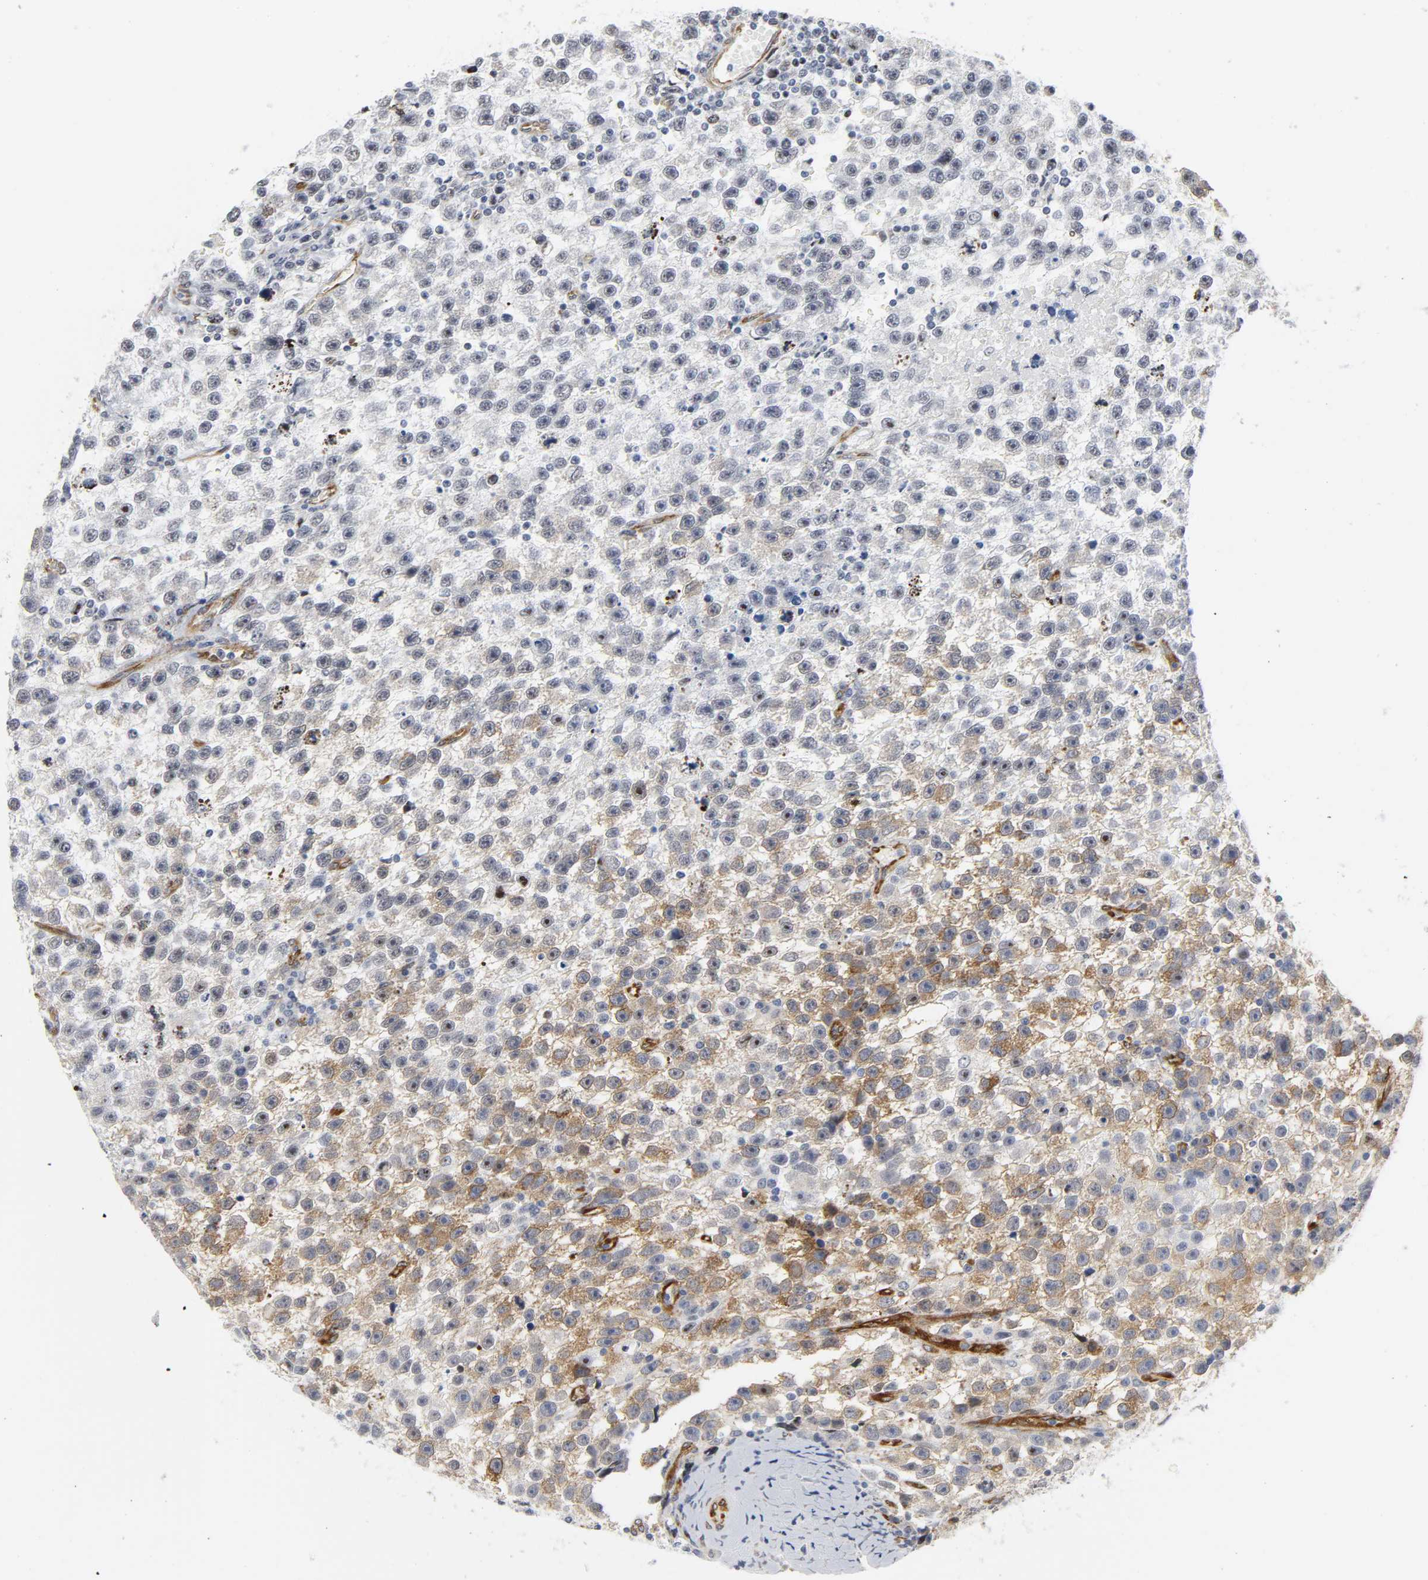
{"staining": {"intensity": "moderate", "quantity": "<25%", "location": "cytoplasmic/membranous"}, "tissue": "testis cancer", "cell_type": "Tumor cells", "image_type": "cancer", "snomed": [{"axis": "morphology", "description": "Seminoma, NOS"}, {"axis": "topography", "description": "Testis"}], "caption": "Immunohistochemistry (IHC) (DAB (3,3'-diaminobenzidine)) staining of human testis cancer (seminoma) exhibits moderate cytoplasmic/membranous protein staining in approximately <25% of tumor cells. (Stains: DAB (3,3'-diaminobenzidine) in brown, nuclei in blue, Microscopy: brightfield microscopy at high magnification).", "gene": "DOCK1", "patient": {"sex": "male", "age": 33}}